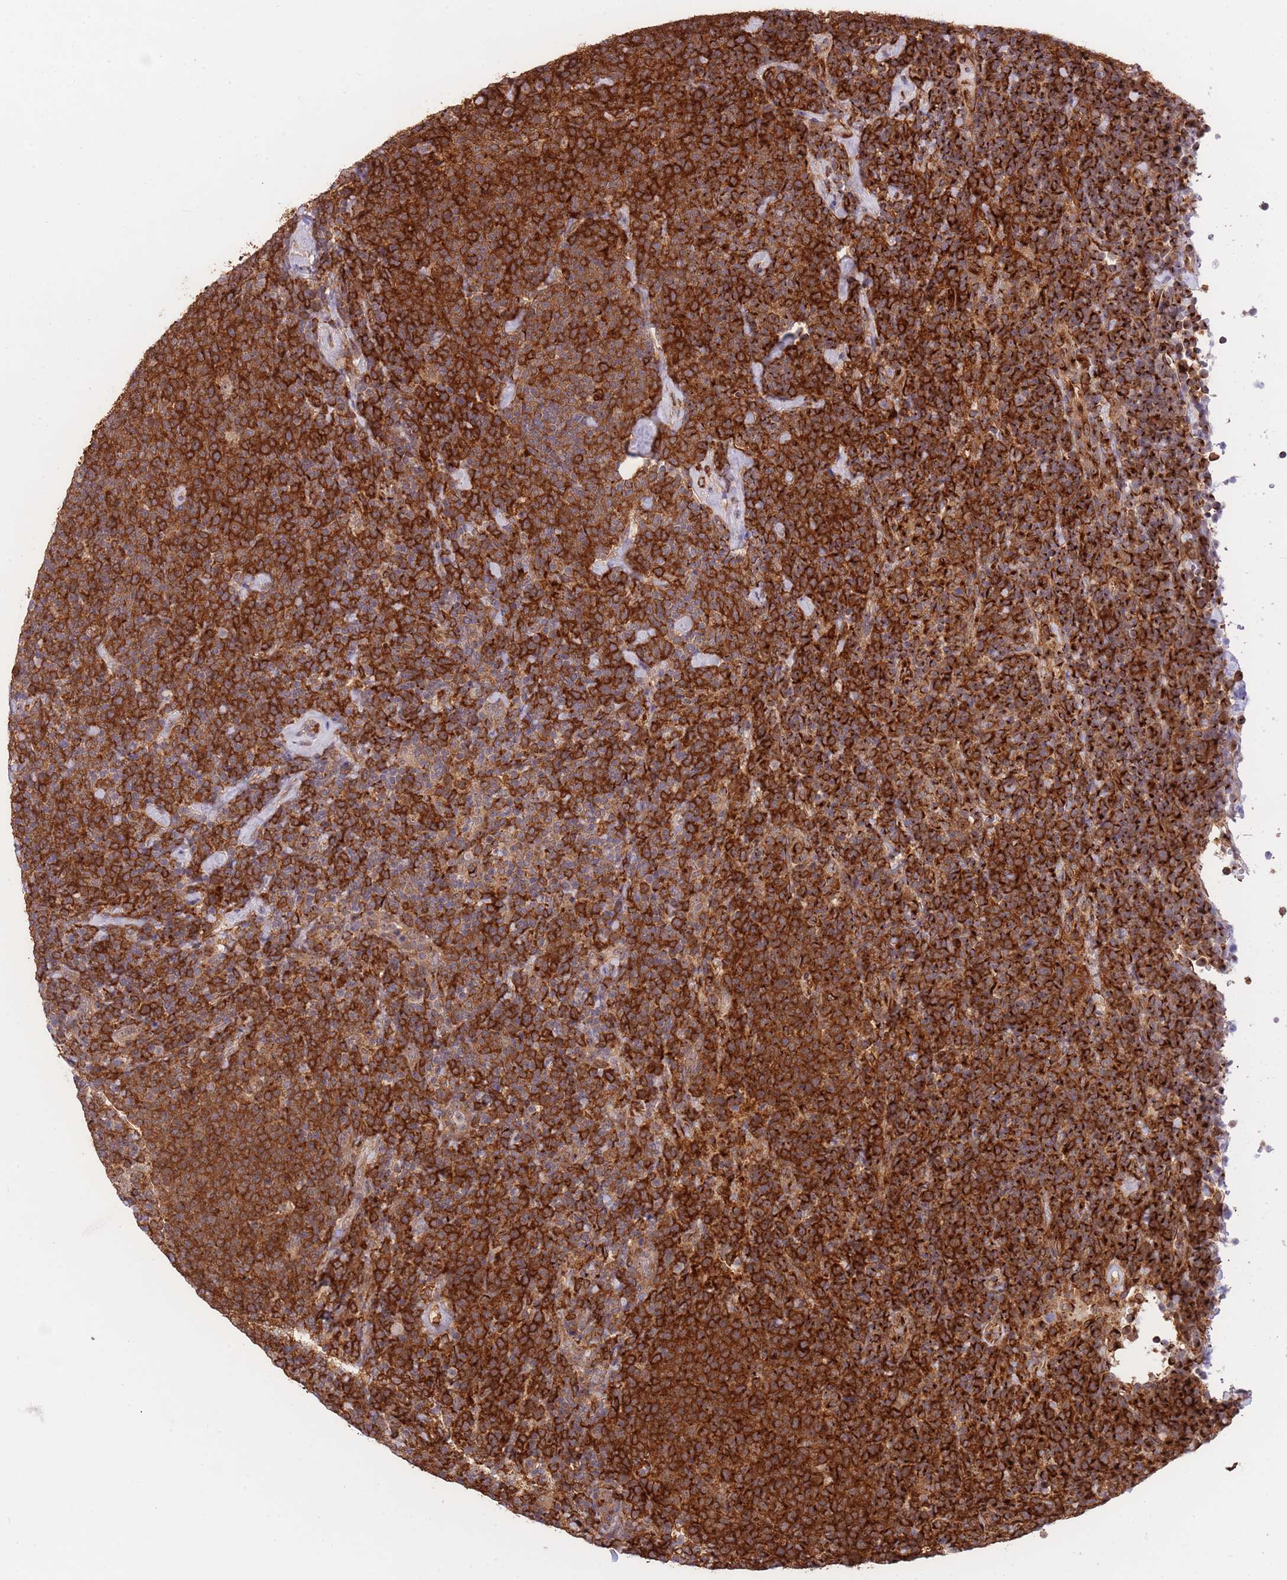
{"staining": {"intensity": "strong", "quantity": ">75%", "location": "cytoplasmic/membranous"}, "tissue": "lymphoma", "cell_type": "Tumor cells", "image_type": "cancer", "snomed": [{"axis": "morphology", "description": "Malignant lymphoma, non-Hodgkin's type, High grade"}, {"axis": "topography", "description": "Lymph node"}], "caption": "Immunohistochemistry histopathology image of lymphoma stained for a protein (brown), which shows high levels of strong cytoplasmic/membranous staining in about >75% of tumor cells.", "gene": "EXOSC8", "patient": {"sex": "male", "age": 61}}